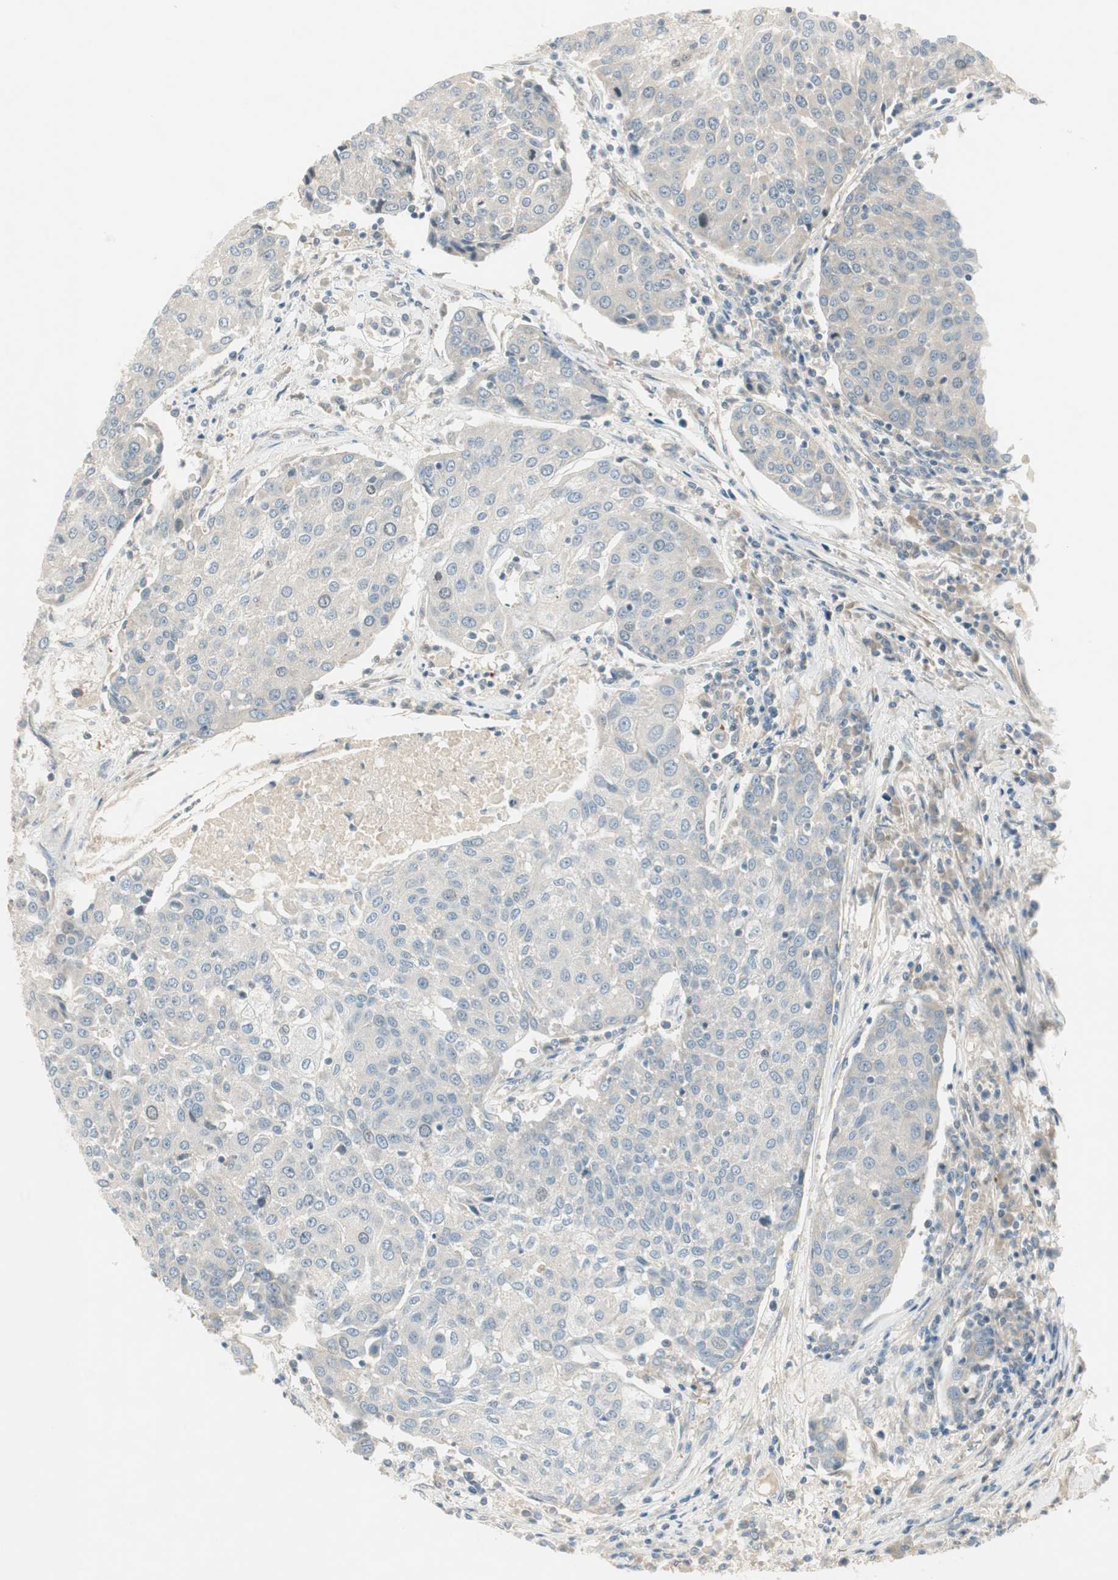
{"staining": {"intensity": "negative", "quantity": "none", "location": "none"}, "tissue": "urothelial cancer", "cell_type": "Tumor cells", "image_type": "cancer", "snomed": [{"axis": "morphology", "description": "Urothelial carcinoma, High grade"}, {"axis": "topography", "description": "Urinary bladder"}], "caption": "High-grade urothelial carcinoma stained for a protein using IHC reveals no staining tumor cells.", "gene": "STON1-GTF2A1L", "patient": {"sex": "female", "age": 85}}